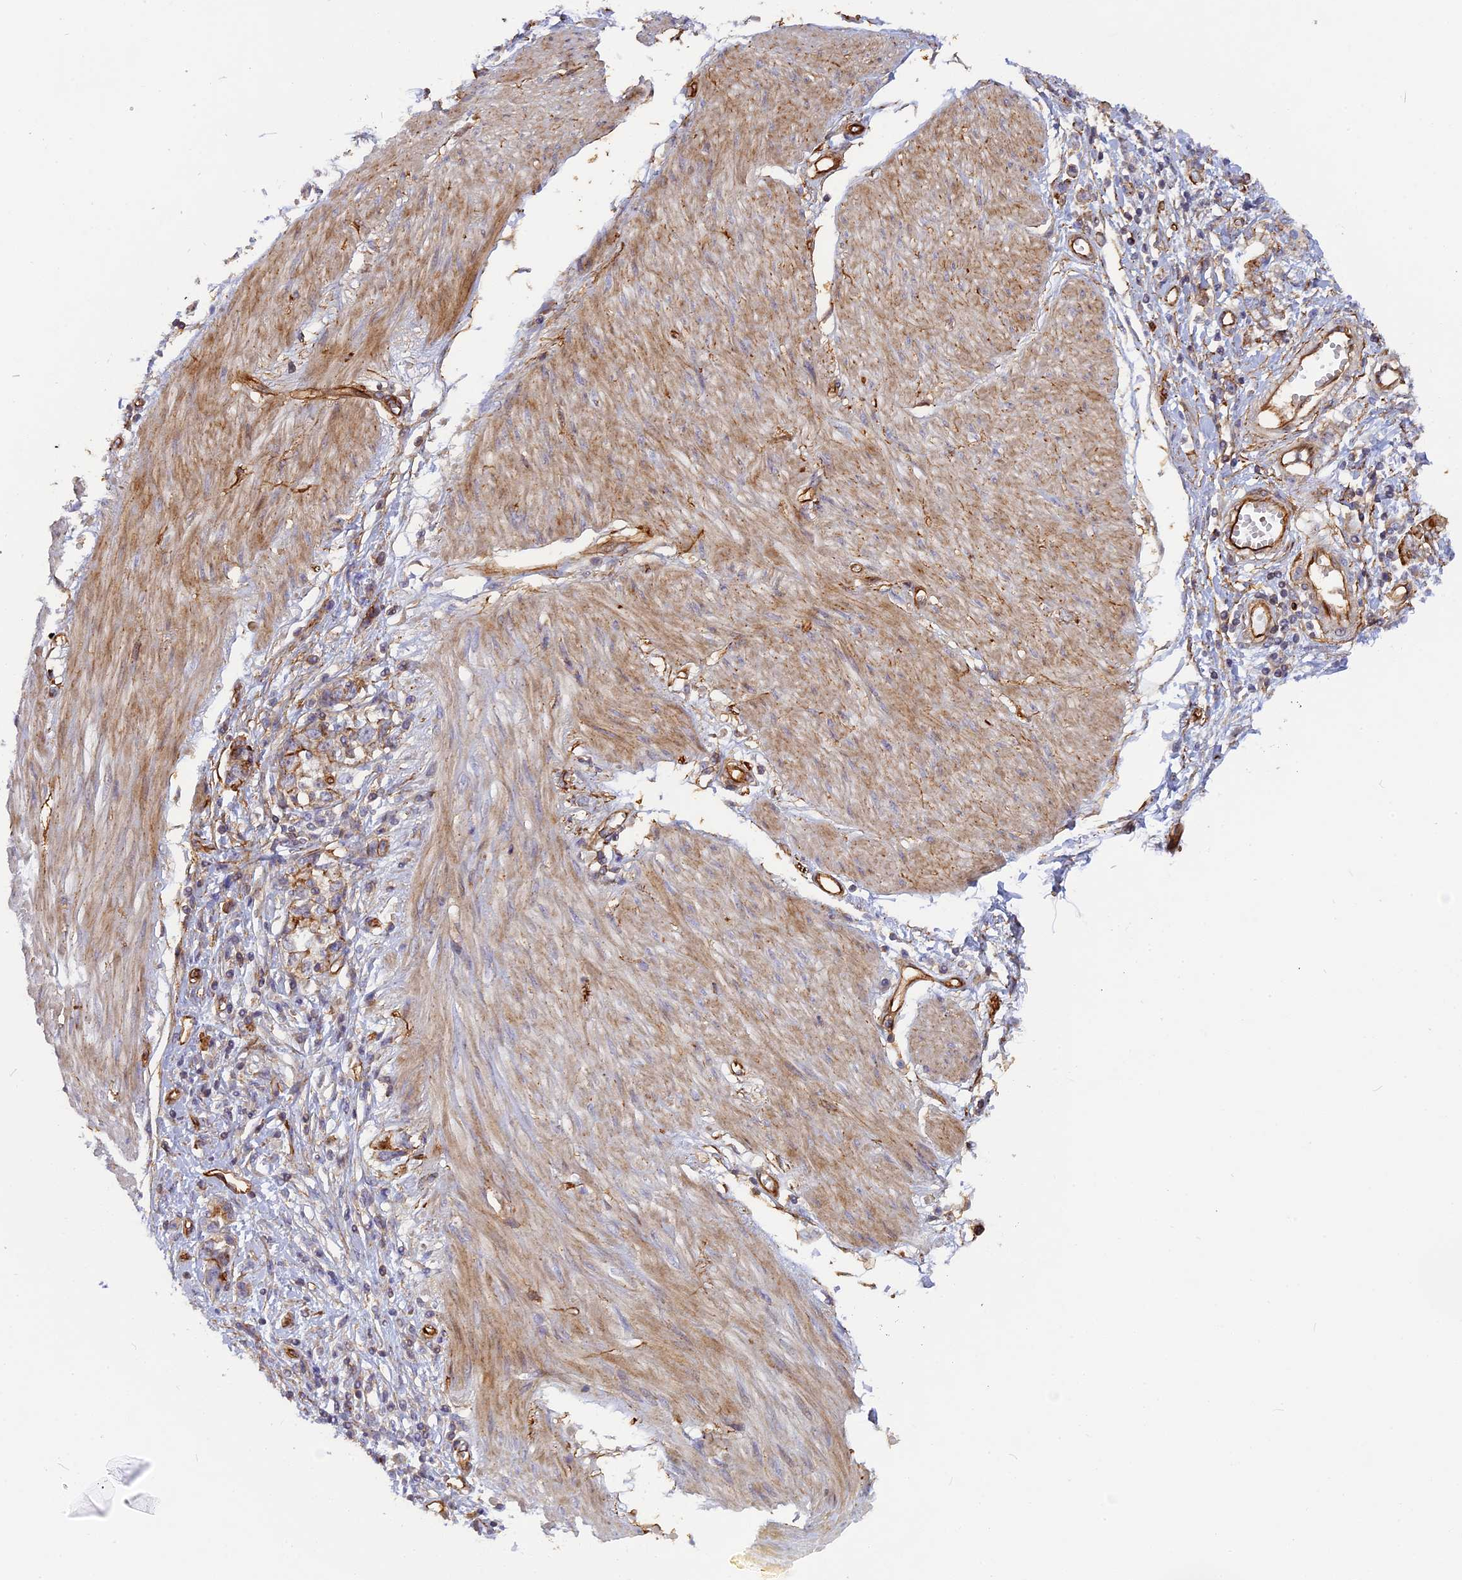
{"staining": {"intensity": "moderate", "quantity": "25%-75%", "location": "cytoplasmic/membranous"}, "tissue": "stomach cancer", "cell_type": "Tumor cells", "image_type": "cancer", "snomed": [{"axis": "morphology", "description": "Adenocarcinoma, NOS"}, {"axis": "topography", "description": "Stomach"}], "caption": "Immunohistochemical staining of stomach adenocarcinoma exhibits moderate cytoplasmic/membranous protein expression in approximately 25%-75% of tumor cells.", "gene": "CNBD2", "patient": {"sex": "female", "age": 76}}